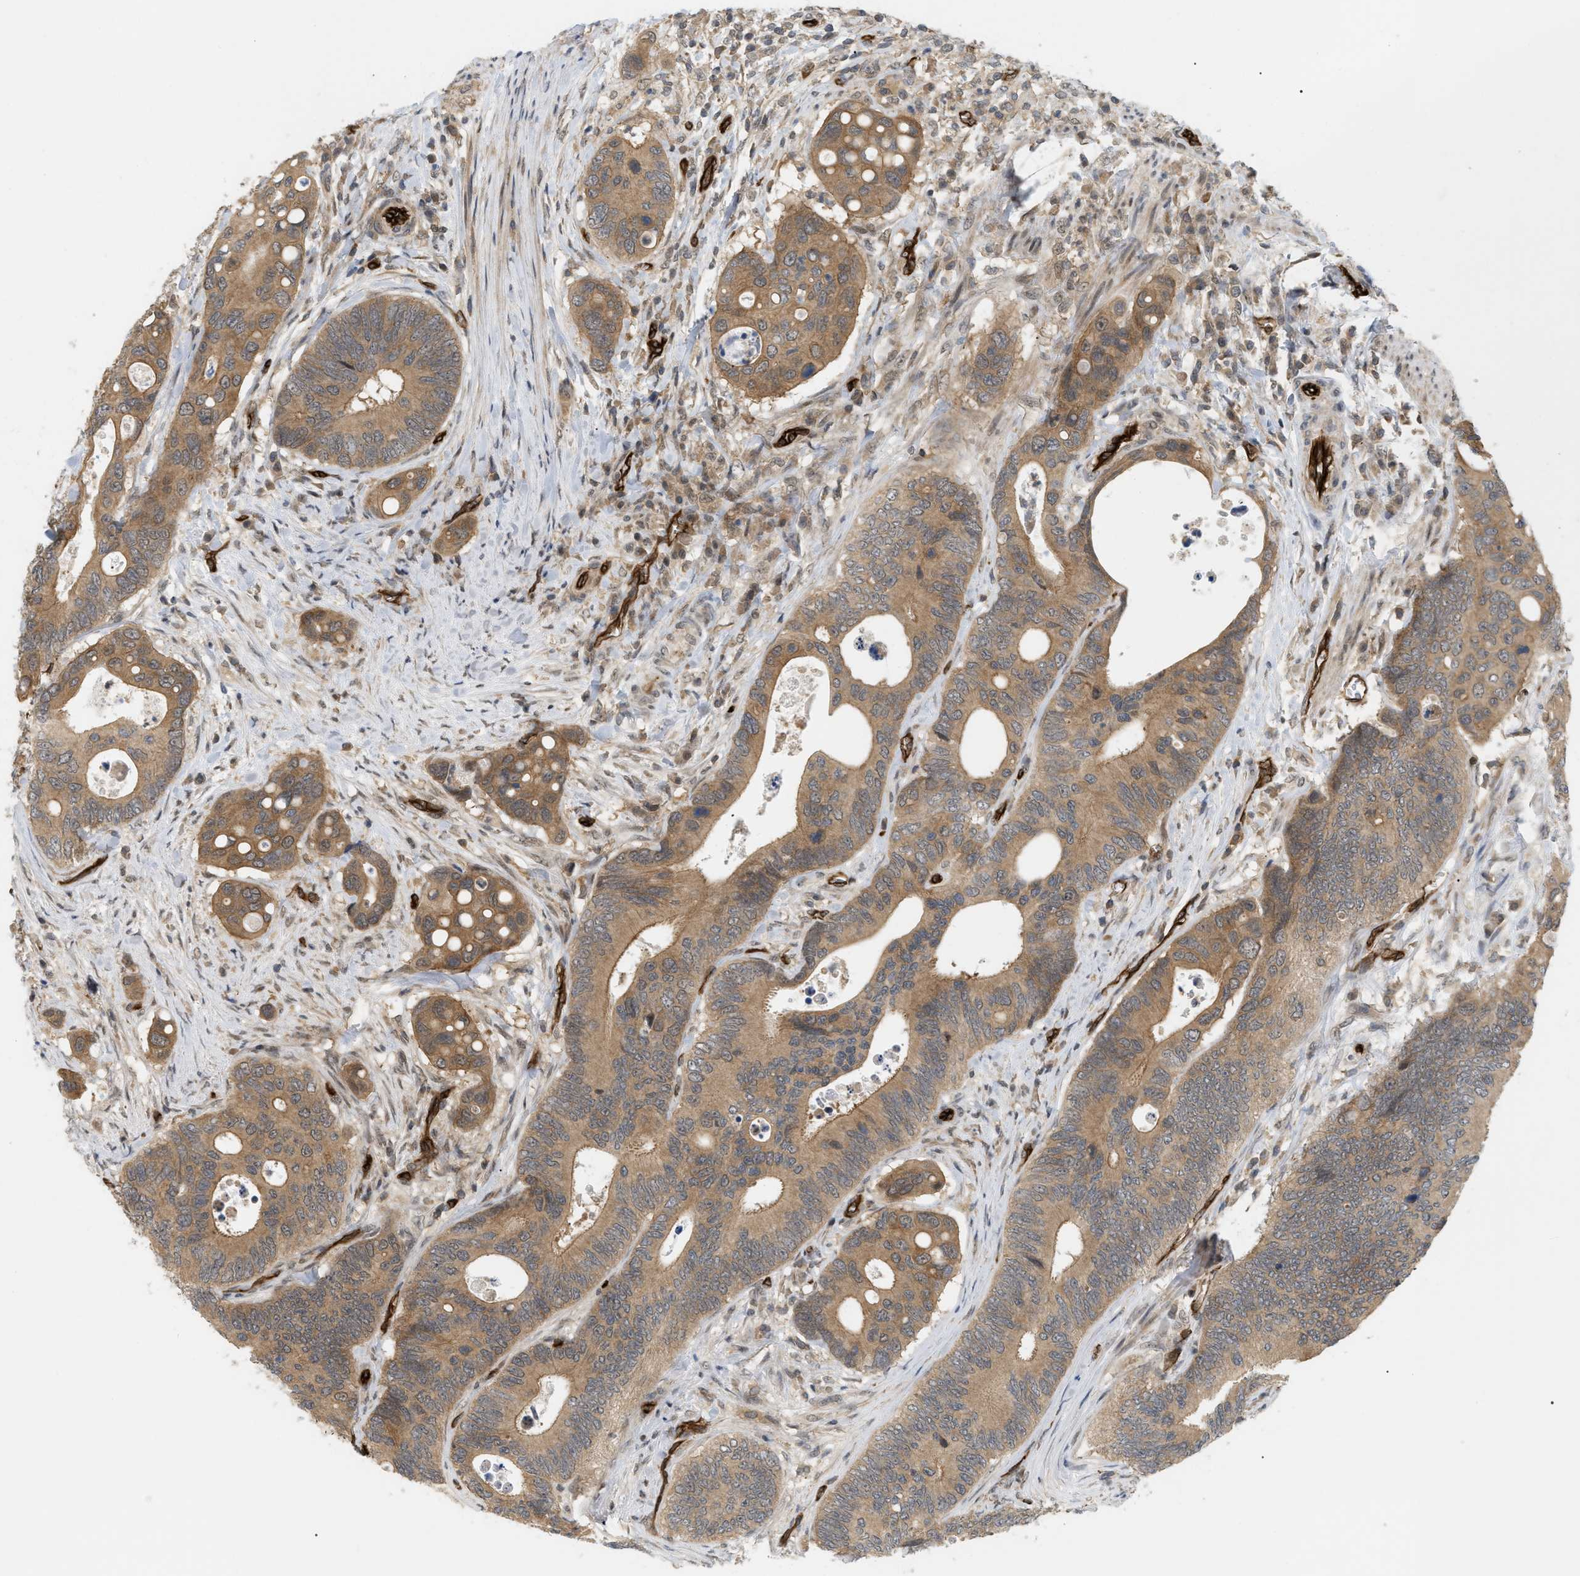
{"staining": {"intensity": "moderate", "quantity": ">75%", "location": "cytoplasmic/membranous"}, "tissue": "colorectal cancer", "cell_type": "Tumor cells", "image_type": "cancer", "snomed": [{"axis": "morphology", "description": "Inflammation, NOS"}, {"axis": "morphology", "description": "Adenocarcinoma, NOS"}, {"axis": "topography", "description": "Colon"}], "caption": "Protein expression by immunohistochemistry (IHC) reveals moderate cytoplasmic/membranous staining in approximately >75% of tumor cells in colorectal cancer (adenocarcinoma).", "gene": "PALMD", "patient": {"sex": "male", "age": 72}}